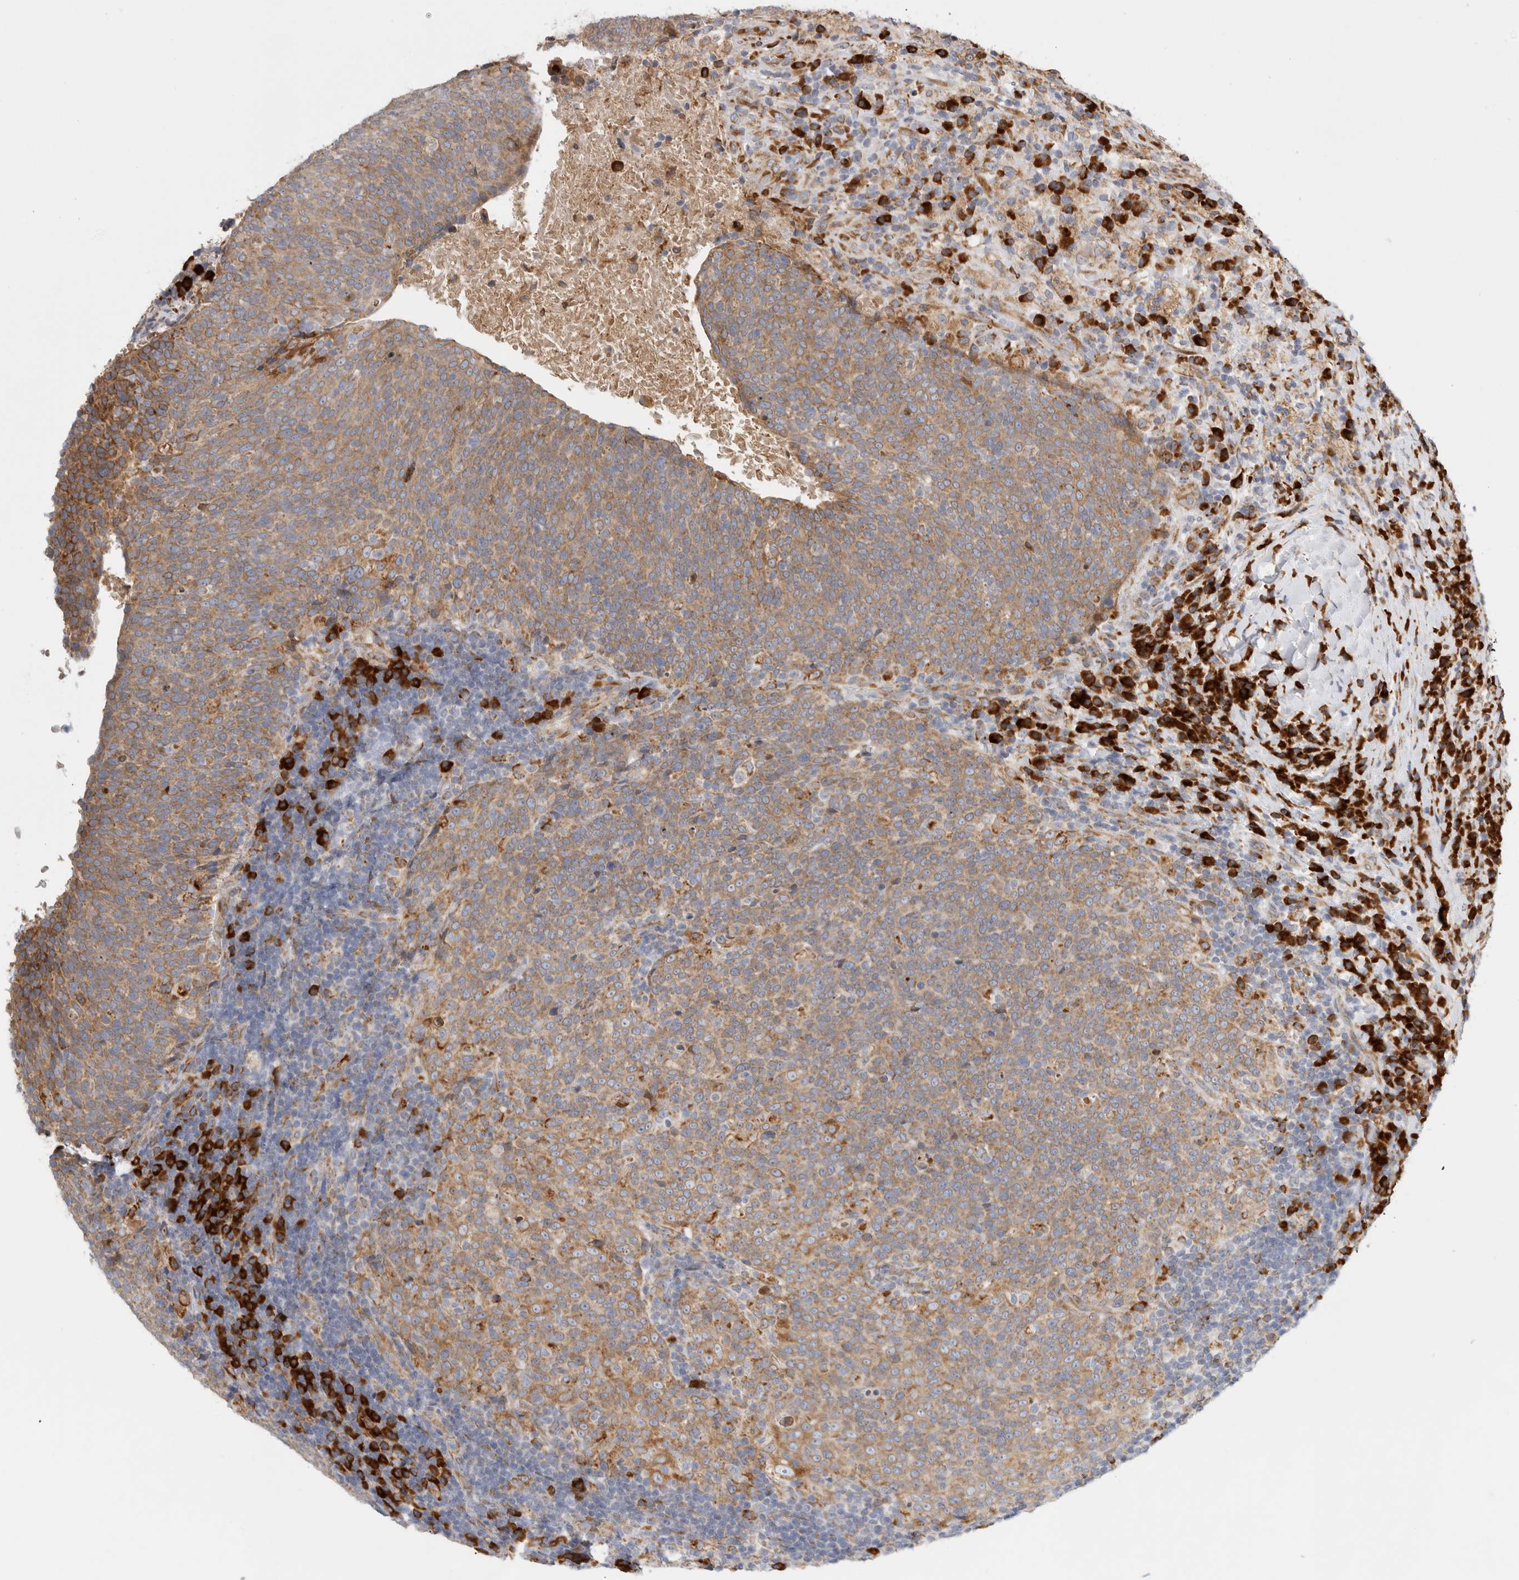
{"staining": {"intensity": "moderate", "quantity": ">75%", "location": "cytoplasmic/membranous"}, "tissue": "head and neck cancer", "cell_type": "Tumor cells", "image_type": "cancer", "snomed": [{"axis": "morphology", "description": "Squamous cell carcinoma, NOS"}, {"axis": "morphology", "description": "Squamous cell carcinoma, metastatic, NOS"}, {"axis": "topography", "description": "Lymph node"}, {"axis": "topography", "description": "Head-Neck"}], "caption": "The histopathology image reveals a brown stain indicating the presence of a protein in the cytoplasmic/membranous of tumor cells in head and neck metastatic squamous cell carcinoma.", "gene": "RPN2", "patient": {"sex": "male", "age": 62}}